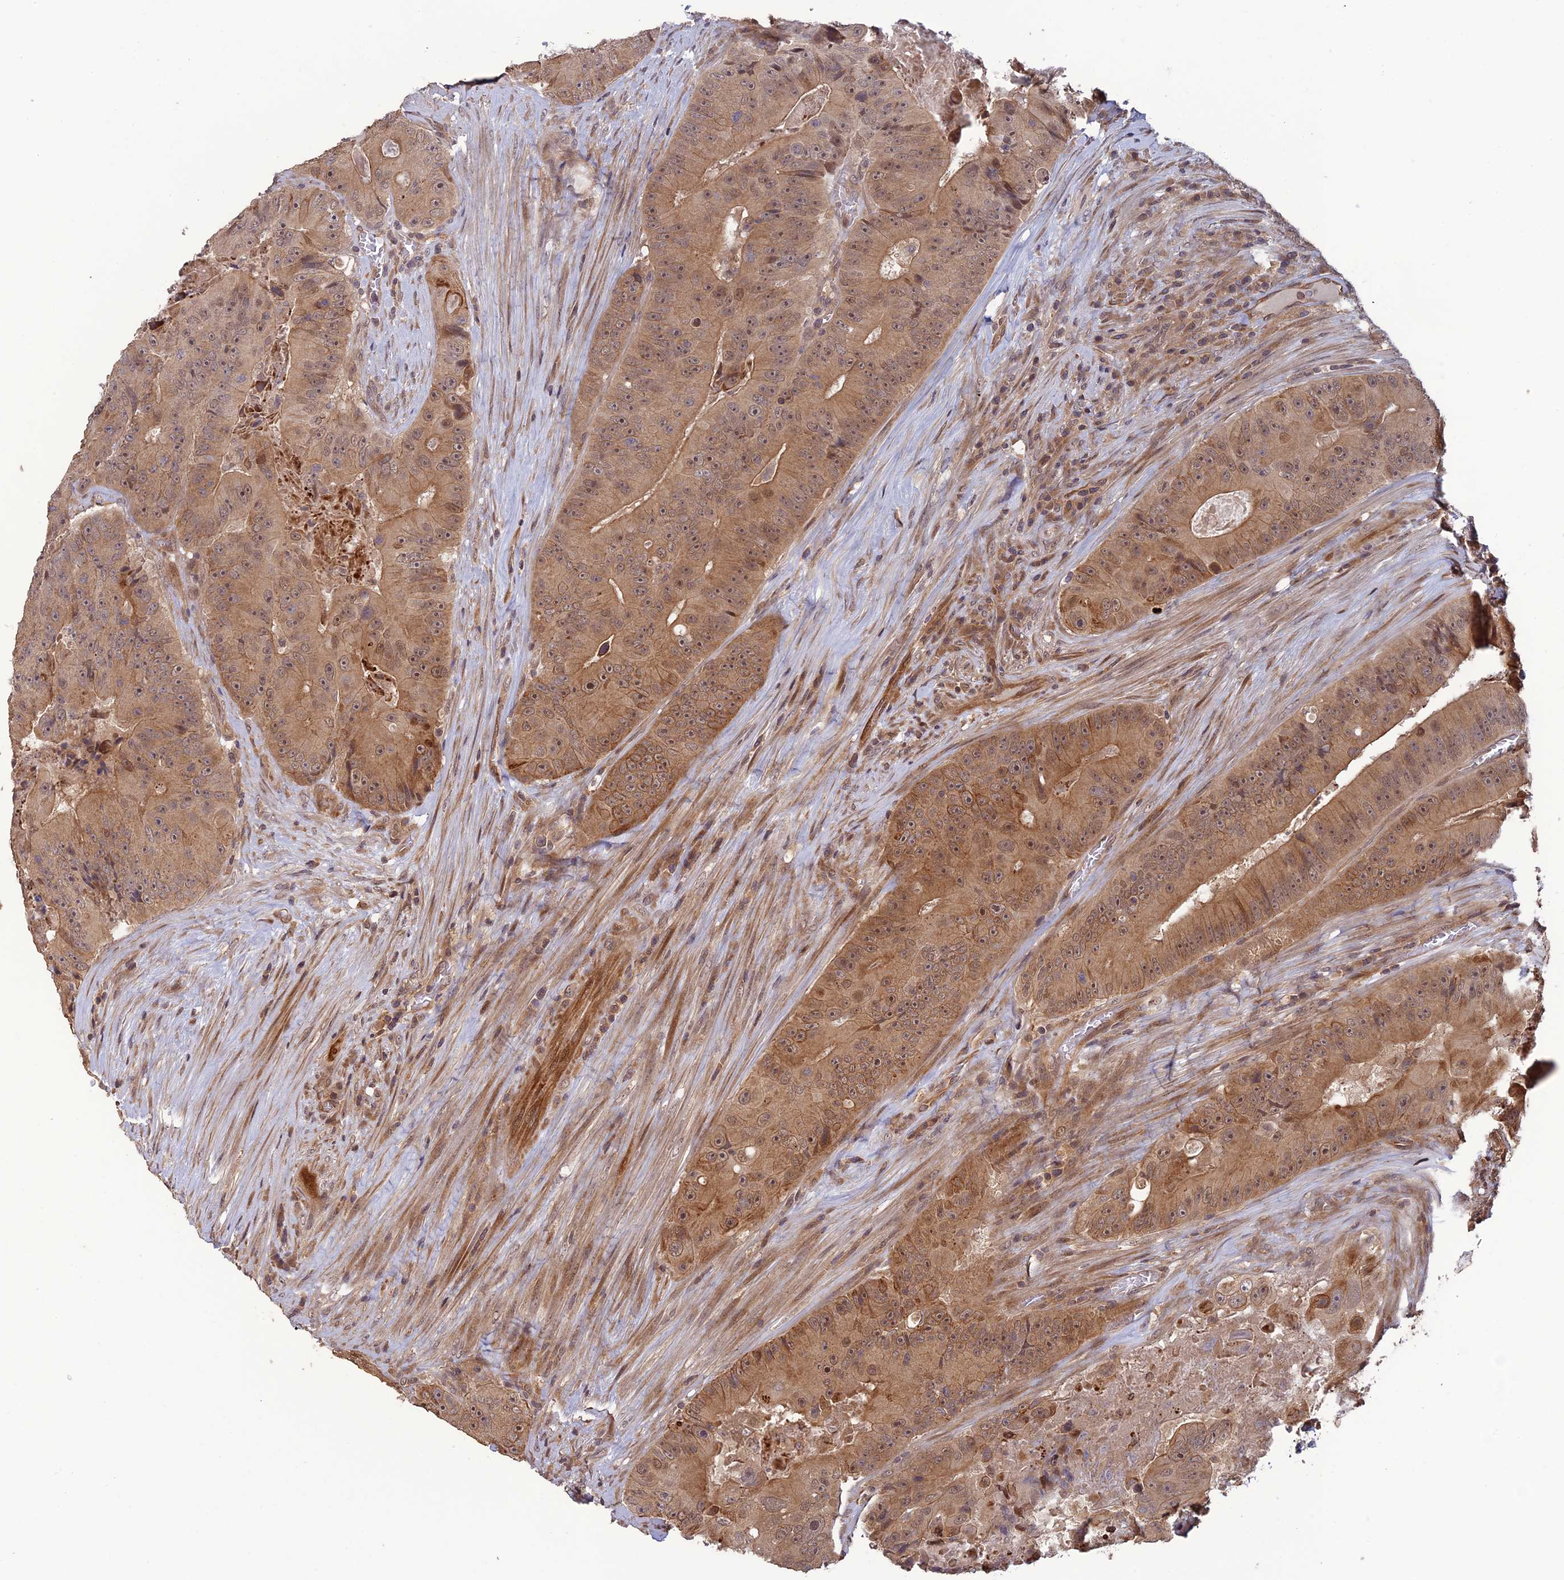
{"staining": {"intensity": "moderate", "quantity": ">75%", "location": "cytoplasmic/membranous,nuclear"}, "tissue": "colorectal cancer", "cell_type": "Tumor cells", "image_type": "cancer", "snomed": [{"axis": "morphology", "description": "Adenocarcinoma, NOS"}, {"axis": "topography", "description": "Colon"}], "caption": "Immunohistochemical staining of adenocarcinoma (colorectal) exhibits moderate cytoplasmic/membranous and nuclear protein expression in about >75% of tumor cells.", "gene": "LIN37", "patient": {"sex": "female", "age": 86}}